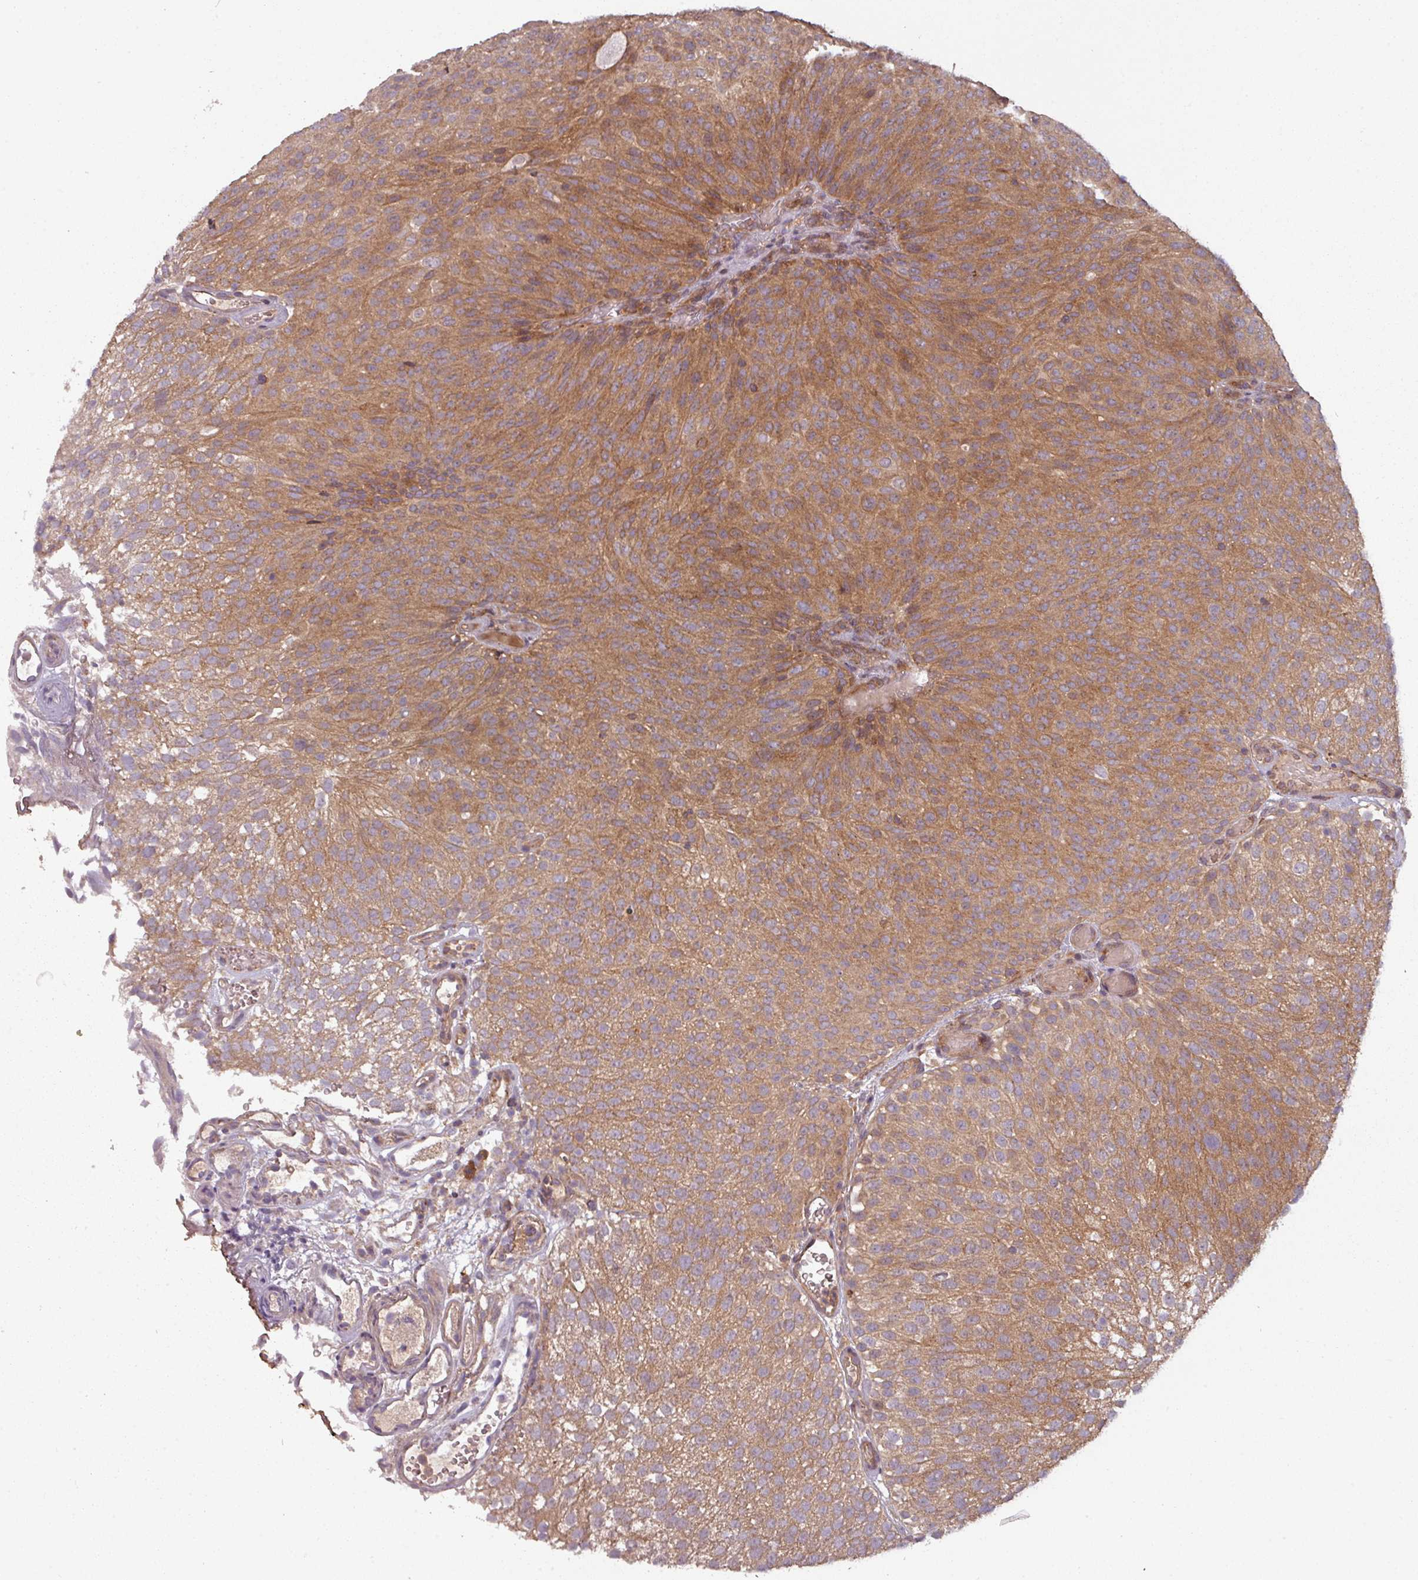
{"staining": {"intensity": "moderate", "quantity": ">75%", "location": "cytoplasmic/membranous"}, "tissue": "urothelial cancer", "cell_type": "Tumor cells", "image_type": "cancer", "snomed": [{"axis": "morphology", "description": "Urothelial carcinoma, Low grade"}, {"axis": "topography", "description": "Urinary bladder"}], "caption": "This histopathology image reveals immunohistochemistry staining of urothelial cancer, with medium moderate cytoplasmic/membranous staining in about >75% of tumor cells.", "gene": "GSKIP", "patient": {"sex": "male", "age": 78}}